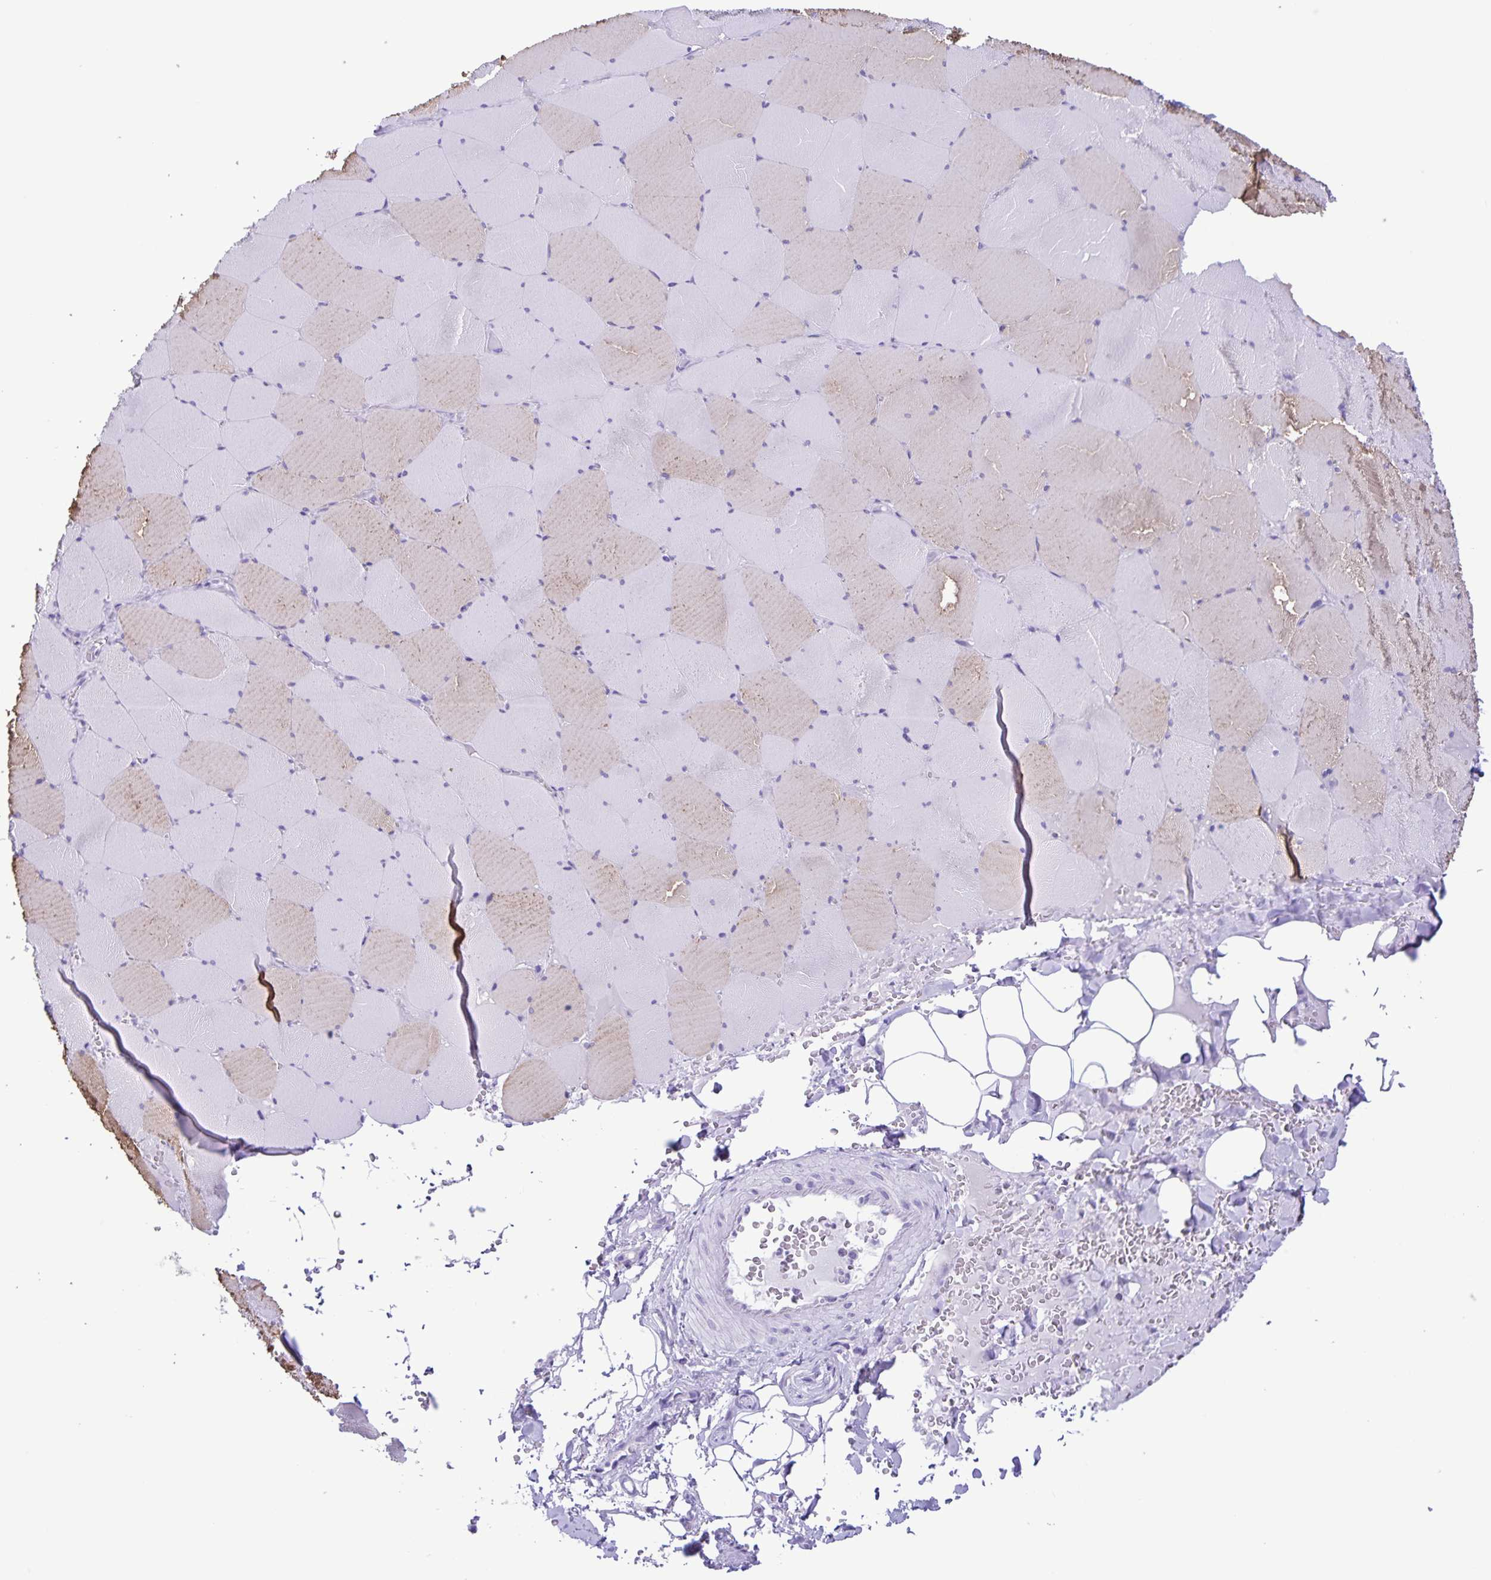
{"staining": {"intensity": "moderate", "quantity": "<25%", "location": "cytoplasmic/membranous"}, "tissue": "skeletal muscle", "cell_type": "Myocytes", "image_type": "normal", "snomed": [{"axis": "morphology", "description": "Normal tissue, NOS"}, {"axis": "topography", "description": "Skeletal muscle"}, {"axis": "topography", "description": "Head-Neck"}], "caption": "Skeletal muscle stained with immunohistochemistry displays moderate cytoplasmic/membranous expression in about <25% of myocytes.", "gene": "CAPSL", "patient": {"sex": "male", "age": 66}}